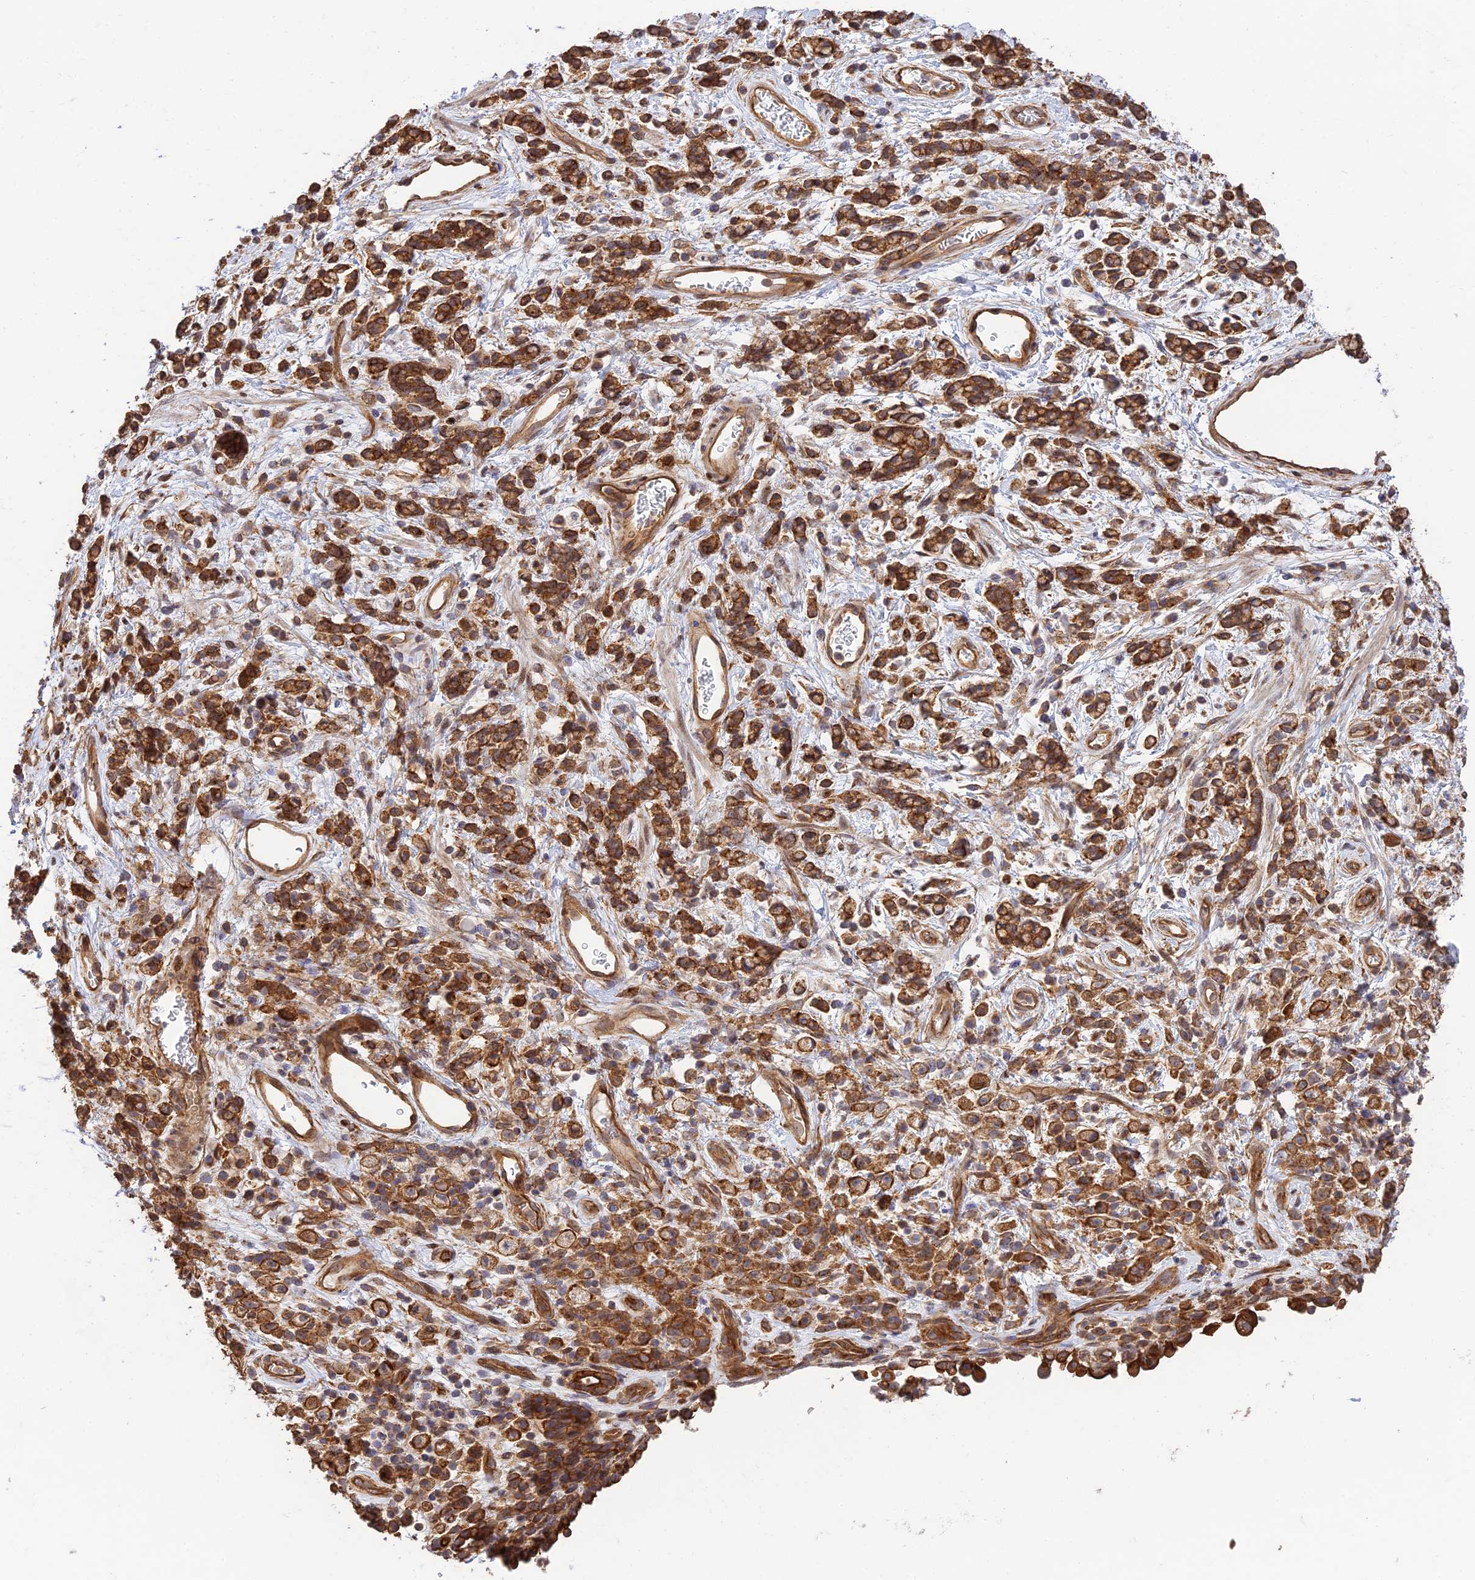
{"staining": {"intensity": "strong", "quantity": ">75%", "location": "cytoplasmic/membranous"}, "tissue": "stomach cancer", "cell_type": "Tumor cells", "image_type": "cancer", "snomed": [{"axis": "morphology", "description": "Adenocarcinoma, NOS"}, {"axis": "topography", "description": "Stomach"}], "caption": "High-magnification brightfield microscopy of stomach adenocarcinoma stained with DAB (brown) and counterstained with hematoxylin (blue). tumor cells exhibit strong cytoplasmic/membranous expression is present in about>75% of cells. (Stains: DAB (3,3'-diaminobenzidine) in brown, nuclei in blue, Microscopy: brightfield microscopy at high magnification).", "gene": "HOMER2", "patient": {"sex": "female", "age": 60}}